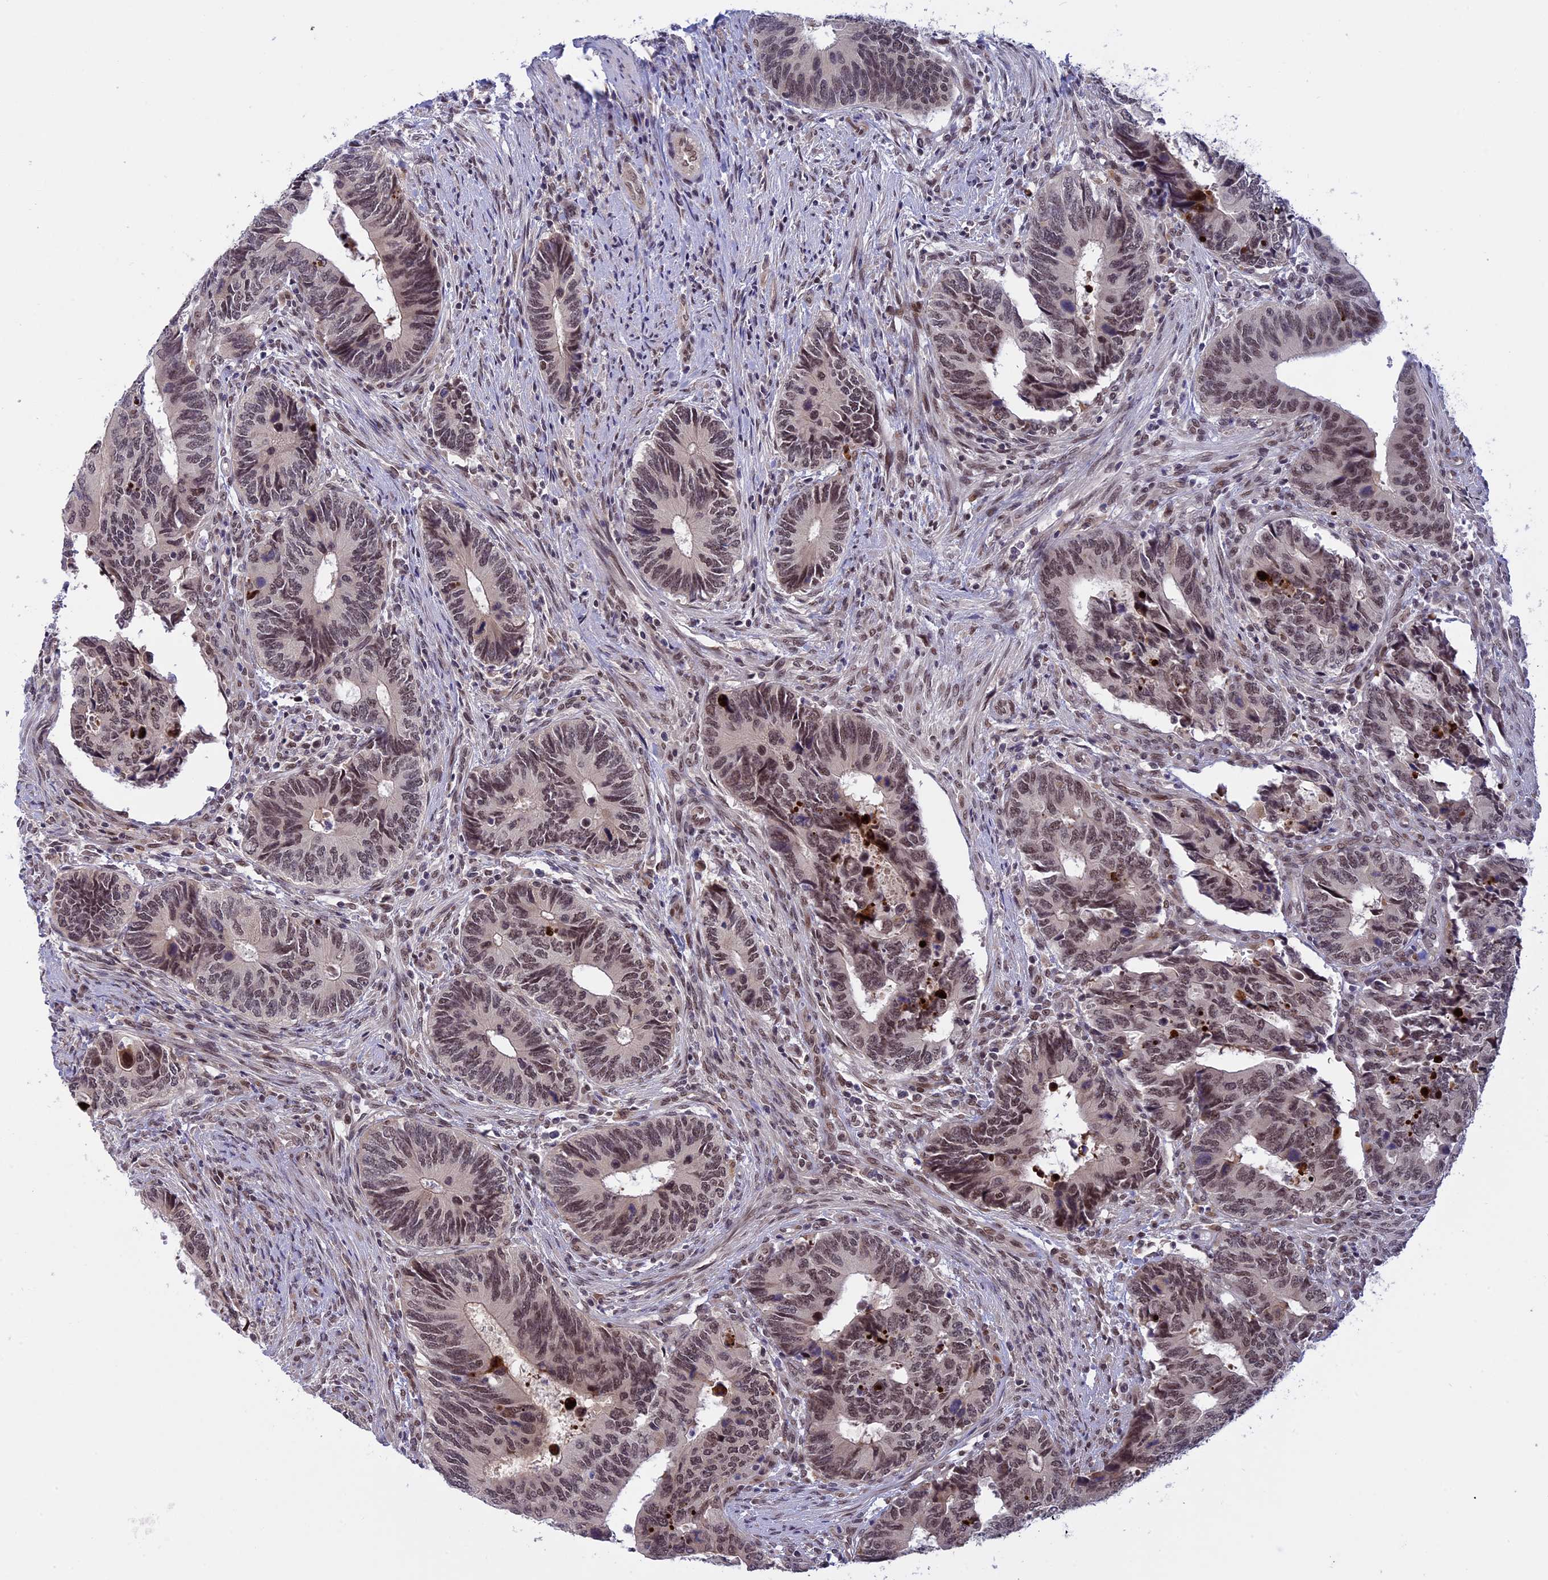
{"staining": {"intensity": "moderate", "quantity": ">75%", "location": "nuclear"}, "tissue": "colorectal cancer", "cell_type": "Tumor cells", "image_type": "cancer", "snomed": [{"axis": "morphology", "description": "Adenocarcinoma, NOS"}, {"axis": "topography", "description": "Colon"}], "caption": "Colorectal cancer stained with IHC exhibits moderate nuclear staining in about >75% of tumor cells. (DAB = brown stain, brightfield microscopy at high magnification).", "gene": "POLR2C", "patient": {"sex": "male", "age": 87}}